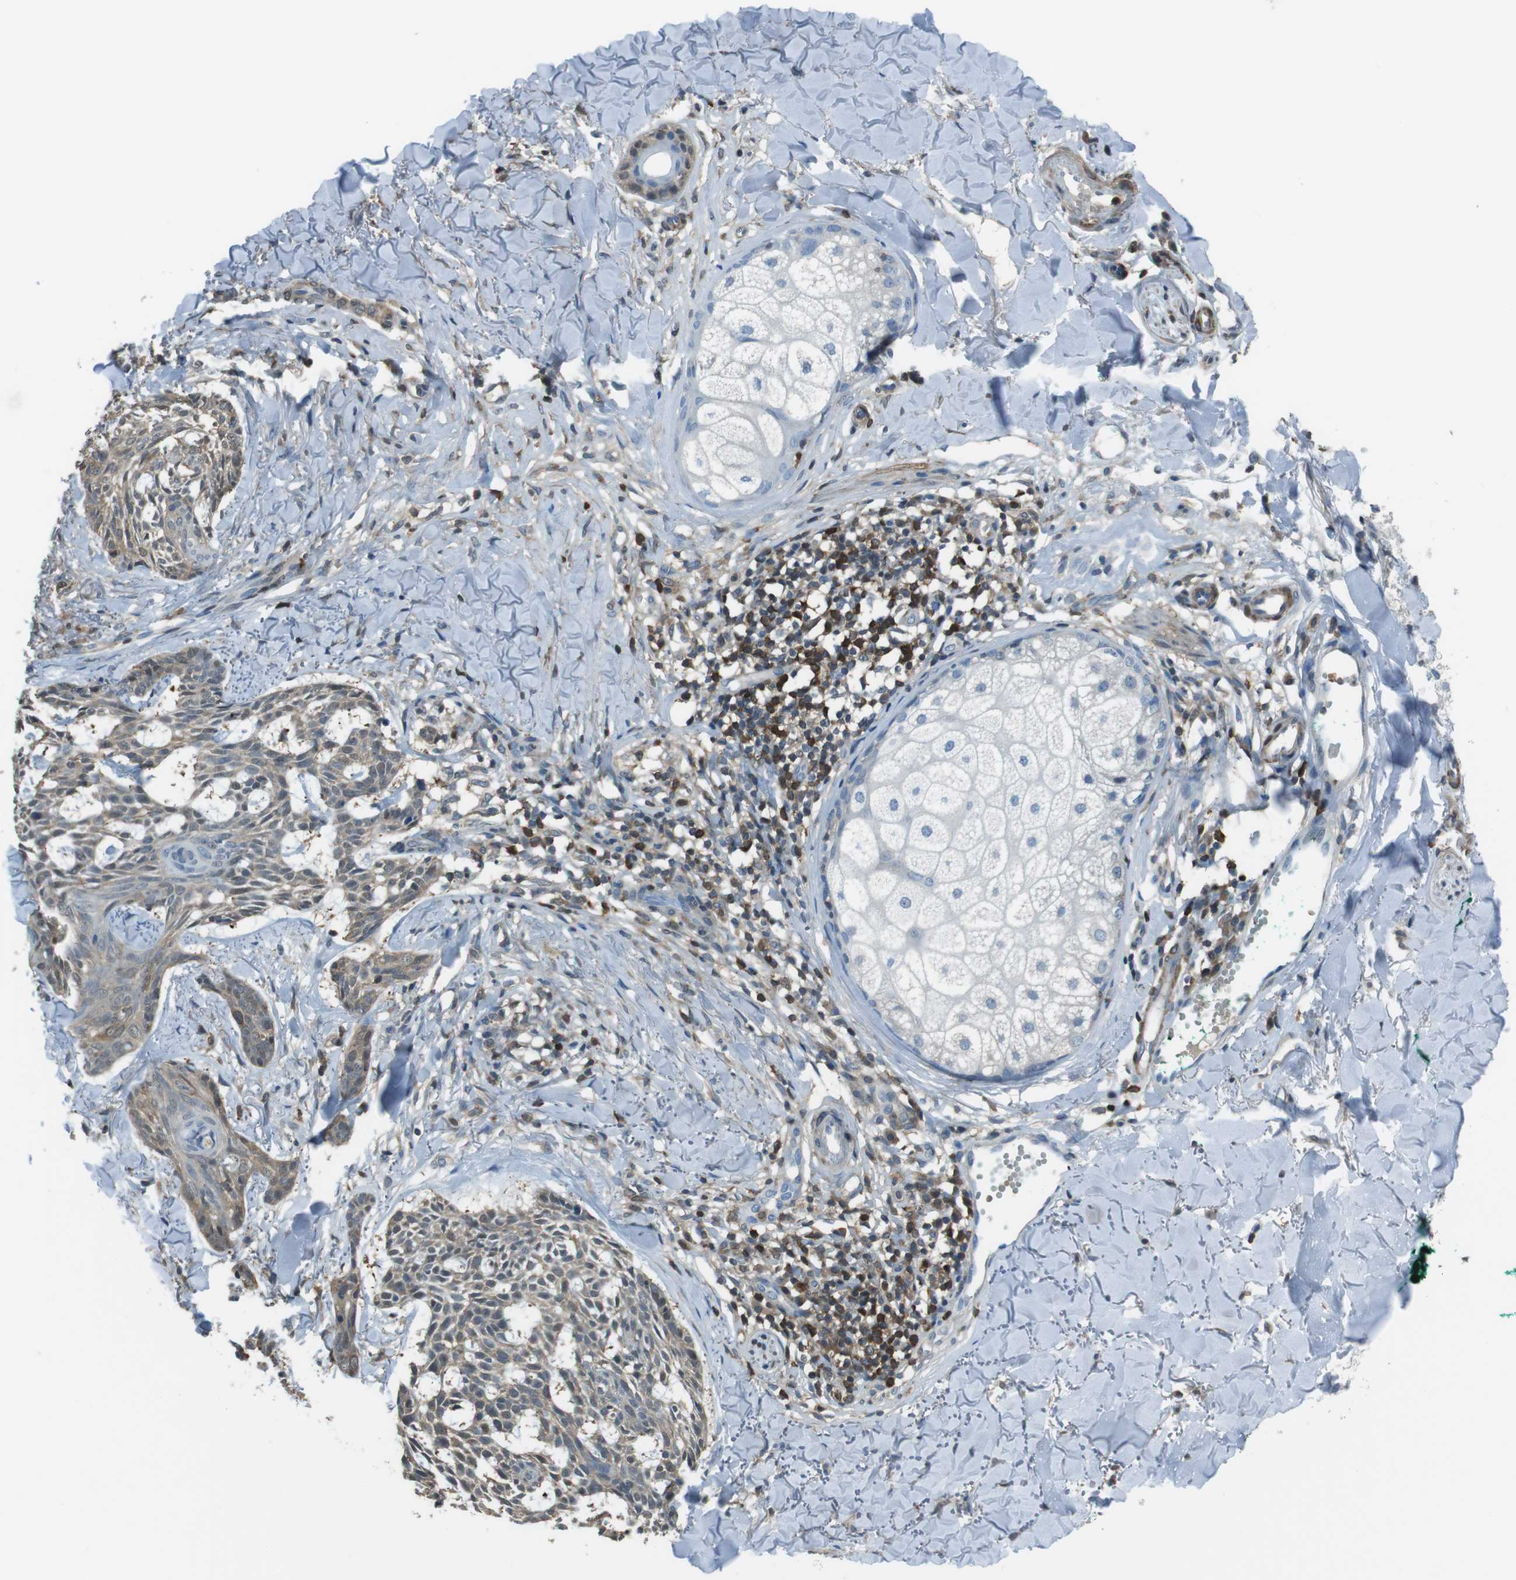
{"staining": {"intensity": "weak", "quantity": "25%-75%", "location": "cytoplasmic/membranous,nuclear"}, "tissue": "skin cancer", "cell_type": "Tumor cells", "image_type": "cancer", "snomed": [{"axis": "morphology", "description": "Basal cell carcinoma"}, {"axis": "topography", "description": "Skin"}], "caption": "Immunohistochemical staining of skin cancer reveals weak cytoplasmic/membranous and nuclear protein positivity in approximately 25%-75% of tumor cells. (Brightfield microscopy of DAB IHC at high magnification).", "gene": "TWSG1", "patient": {"sex": "male", "age": 43}}